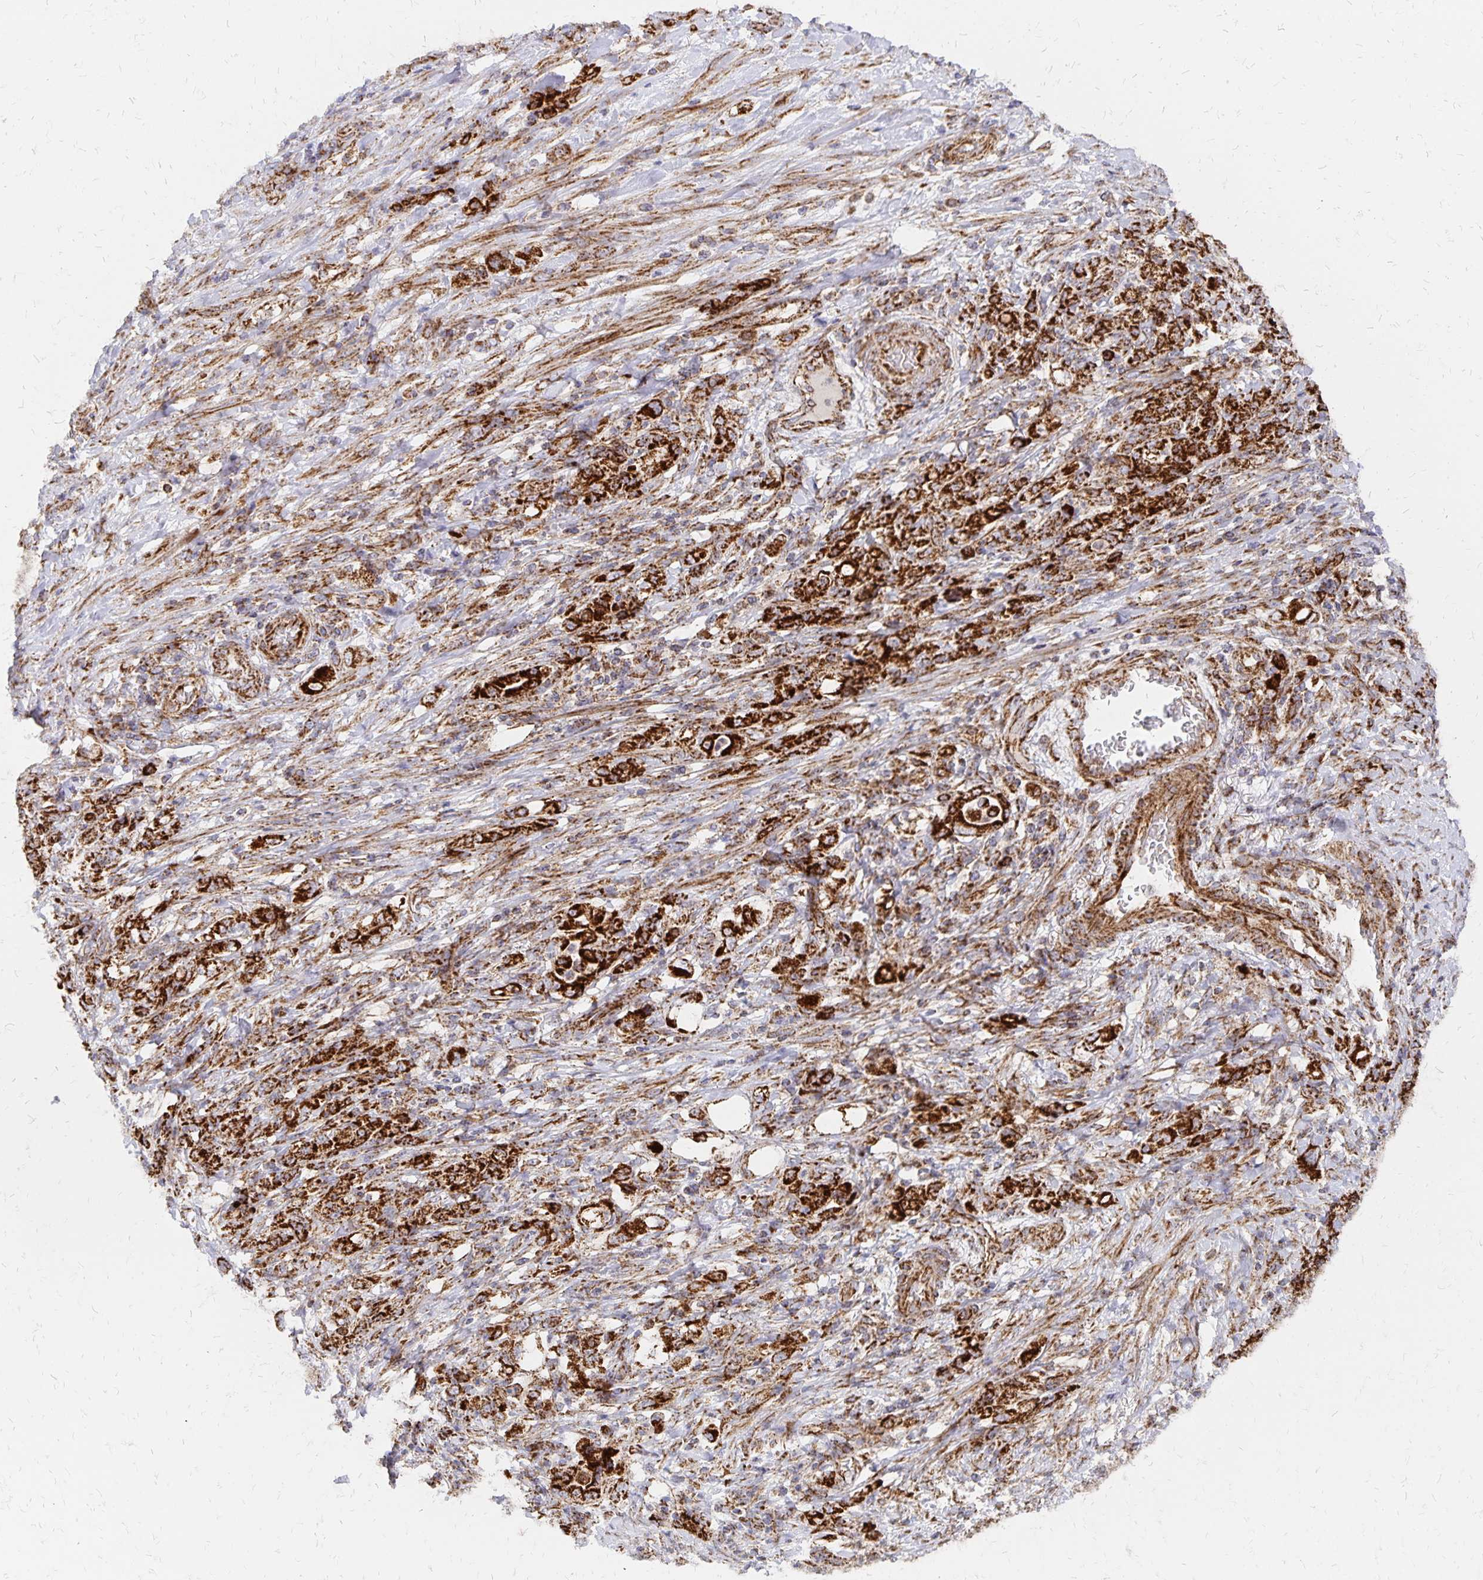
{"staining": {"intensity": "strong", "quantity": ">75%", "location": "cytoplasmic/membranous"}, "tissue": "stomach cancer", "cell_type": "Tumor cells", "image_type": "cancer", "snomed": [{"axis": "morphology", "description": "Adenocarcinoma, NOS"}, {"axis": "topography", "description": "Stomach"}], "caption": "This histopathology image displays adenocarcinoma (stomach) stained with immunohistochemistry to label a protein in brown. The cytoplasmic/membranous of tumor cells show strong positivity for the protein. Nuclei are counter-stained blue.", "gene": "STOML2", "patient": {"sex": "female", "age": 79}}